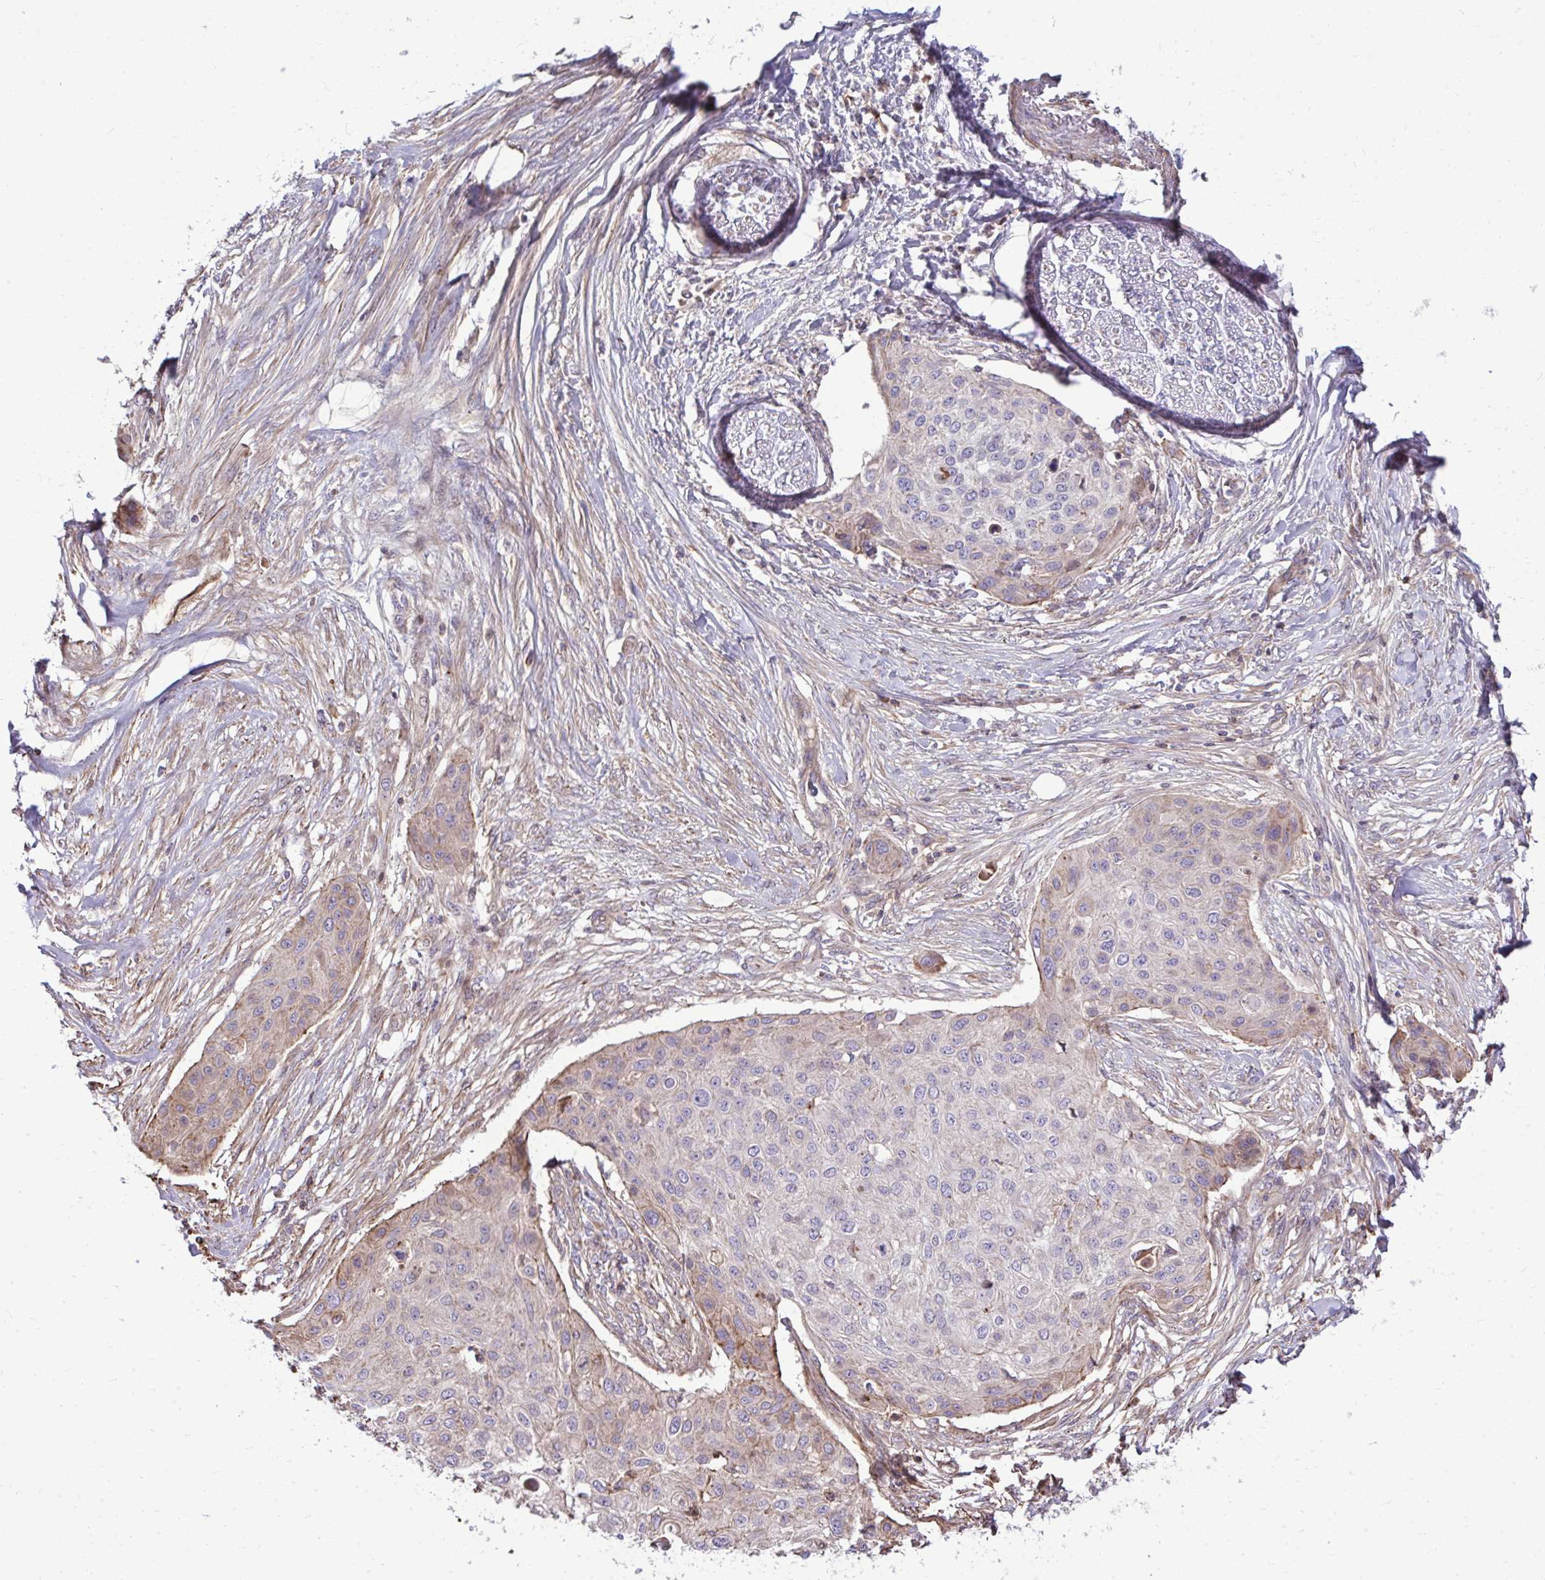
{"staining": {"intensity": "moderate", "quantity": "25%-75%", "location": "cytoplasmic/membranous"}, "tissue": "skin cancer", "cell_type": "Tumor cells", "image_type": "cancer", "snomed": [{"axis": "morphology", "description": "Squamous cell carcinoma, NOS"}, {"axis": "topography", "description": "Skin"}], "caption": "Moderate cytoplasmic/membranous expression is identified in about 25%-75% of tumor cells in squamous cell carcinoma (skin).", "gene": "ZSCAN9", "patient": {"sex": "female", "age": 87}}